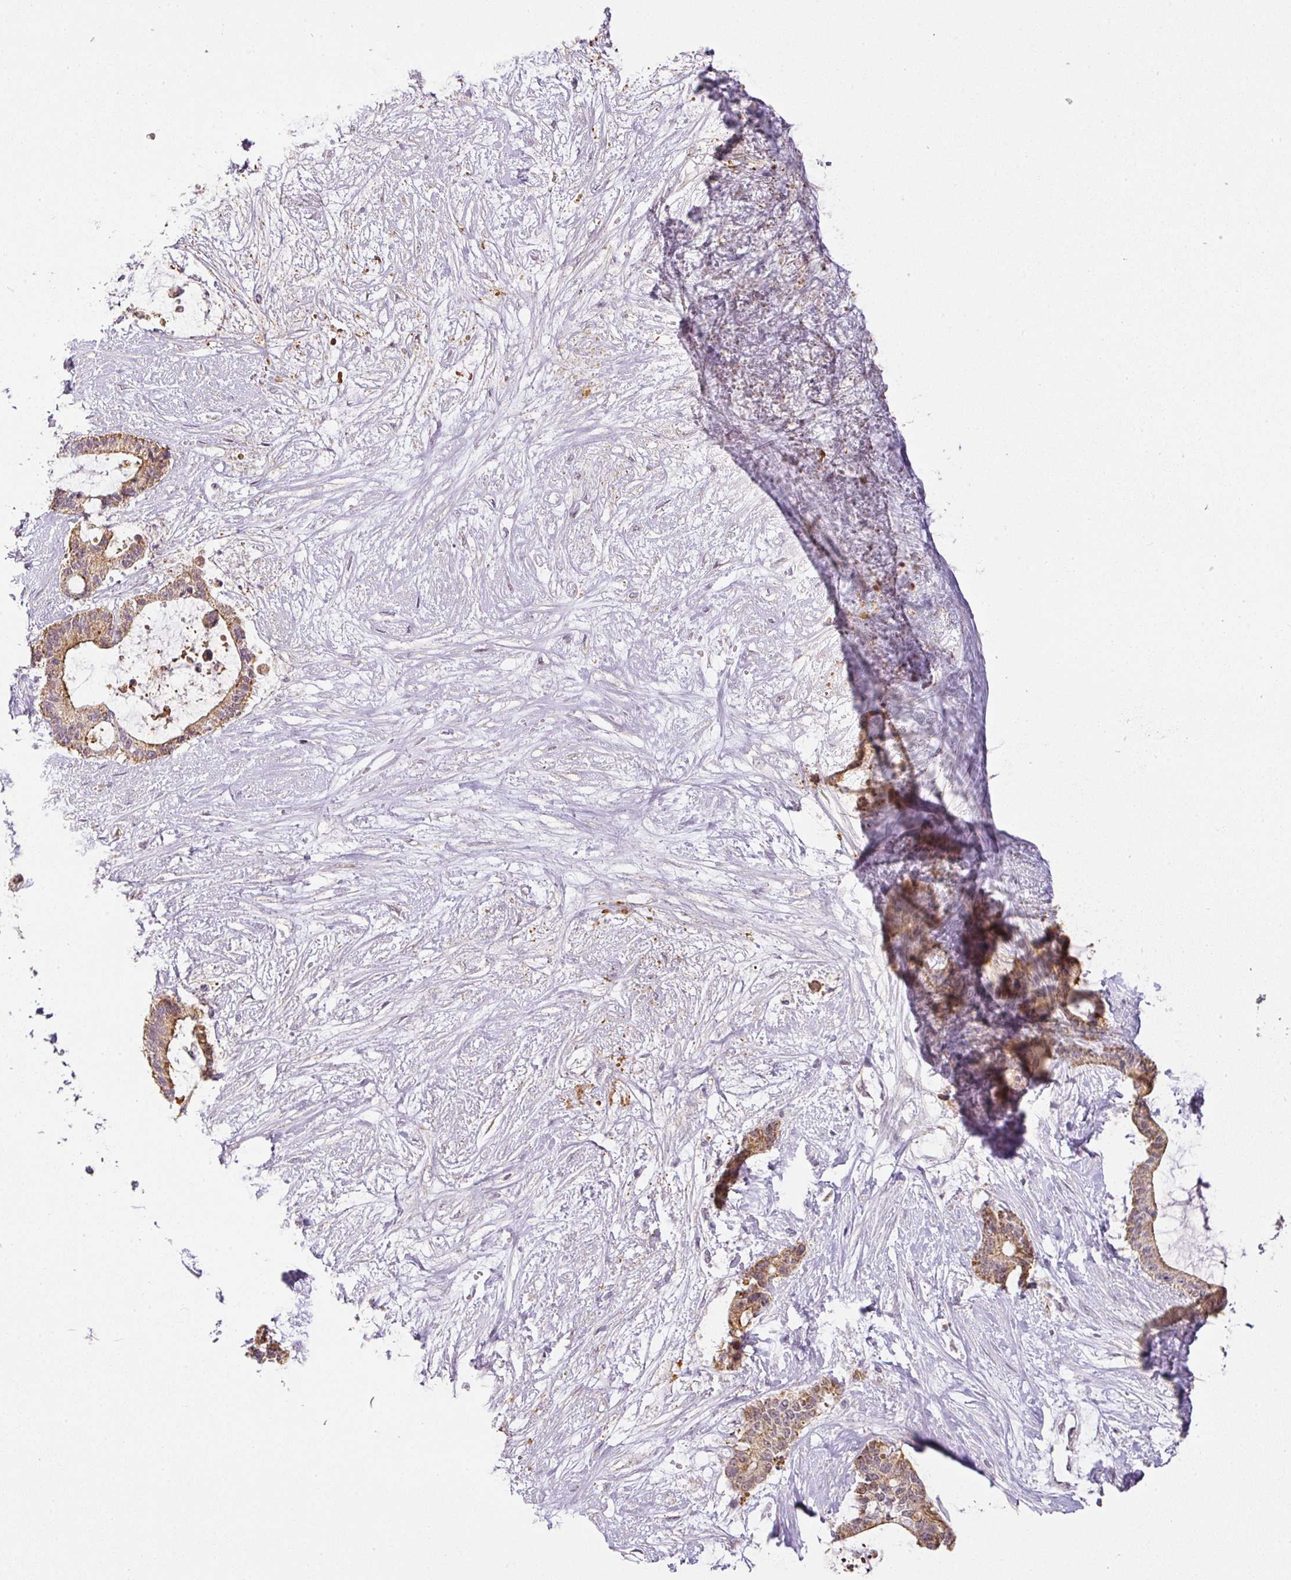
{"staining": {"intensity": "moderate", "quantity": ">75%", "location": "cytoplasmic/membranous"}, "tissue": "liver cancer", "cell_type": "Tumor cells", "image_type": "cancer", "snomed": [{"axis": "morphology", "description": "Normal tissue, NOS"}, {"axis": "morphology", "description": "Cholangiocarcinoma"}, {"axis": "topography", "description": "Liver"}, {"axis": "topography", "description": "Peripheral nerve tissue"}], "caption": "Moderate cytoplasmic/membranous expression for a protein is seen in approximately >75% of tumor cells of liver cancer (cholangiocarcinoma) using immunohistochemistry (IHC).", "gene": "MYOM2", "patient": {"sex": "female", "age": 73}}